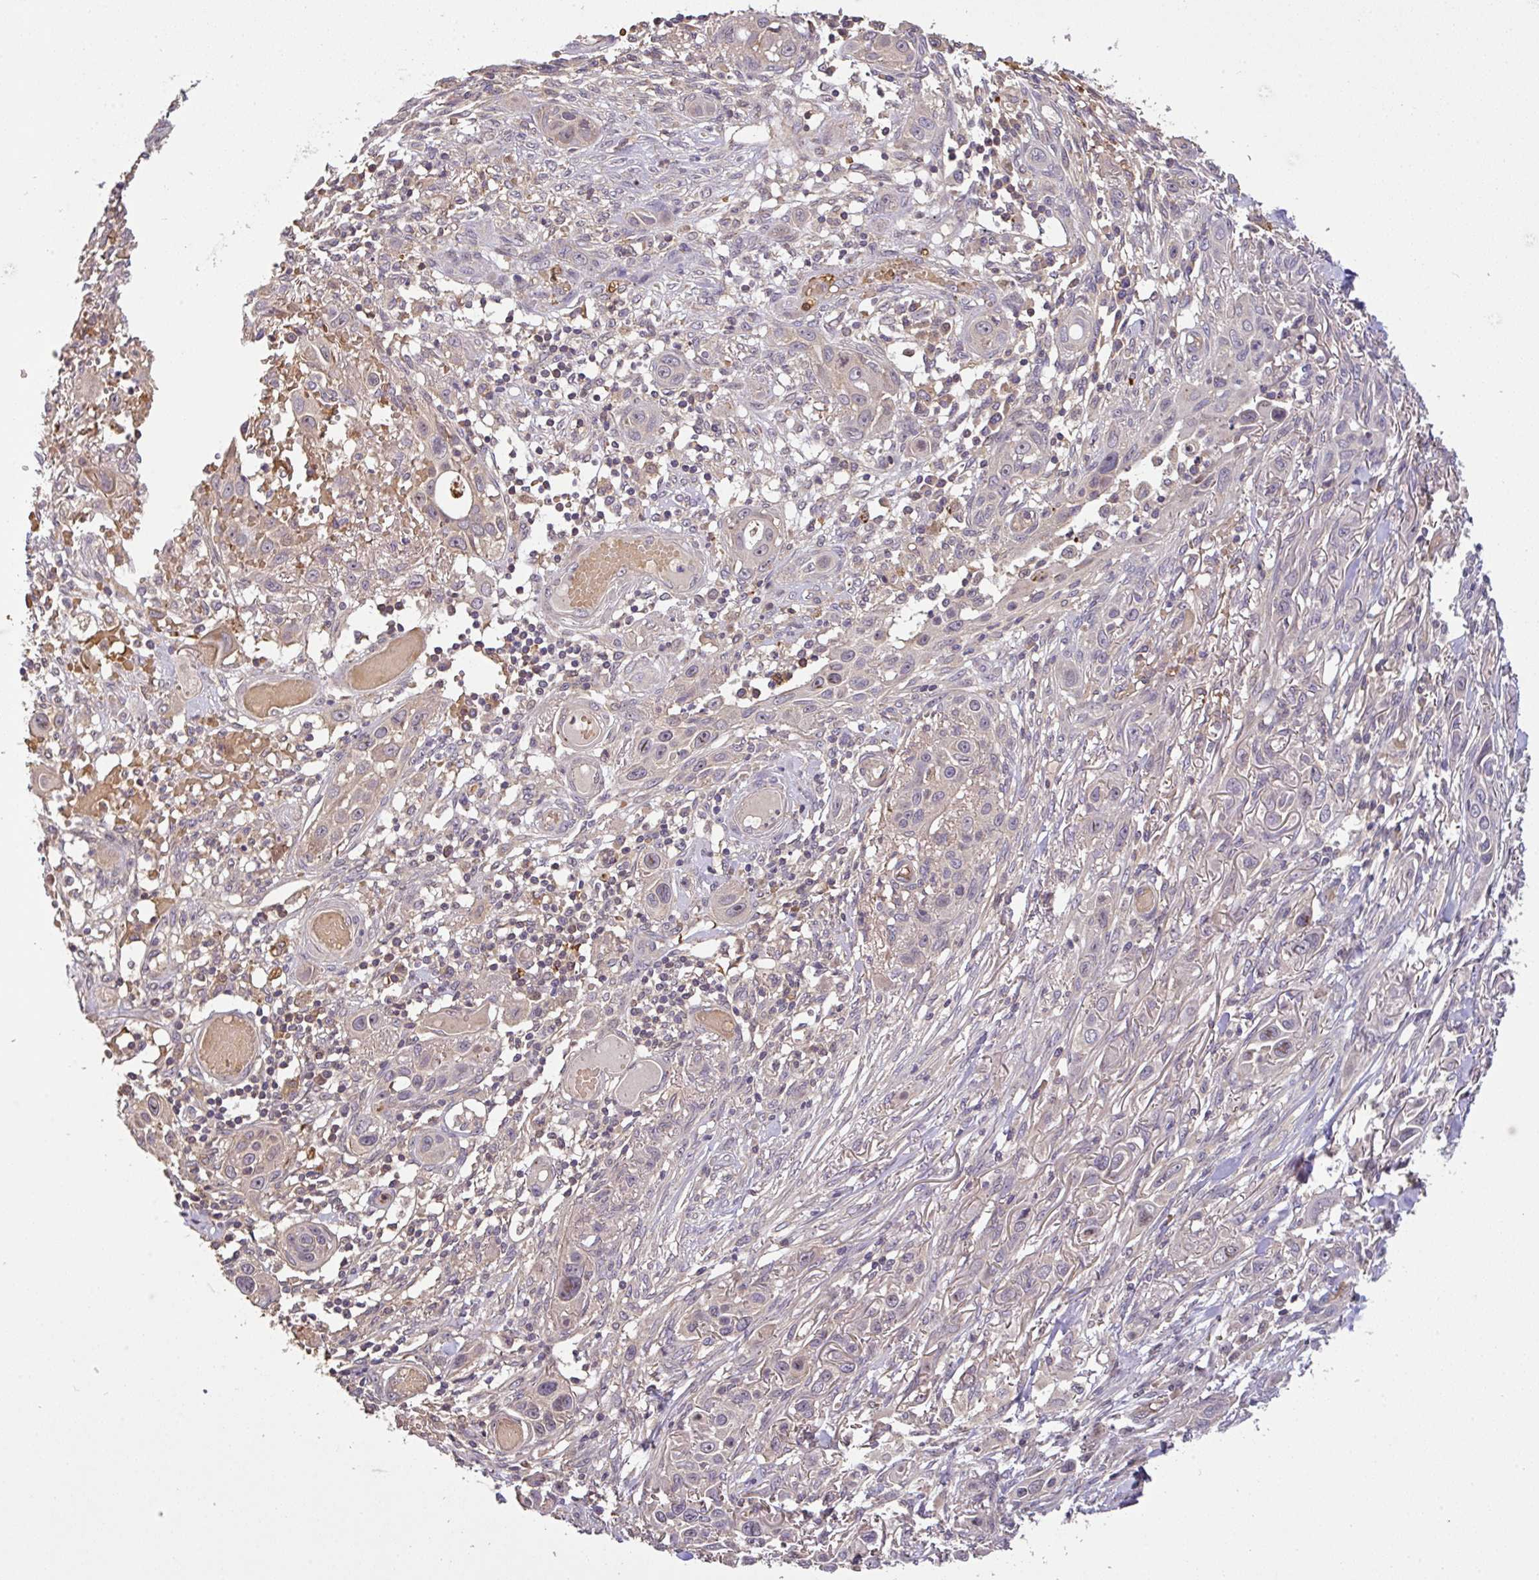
{"staining": {"intensity": "negative", "quantity": "none", "location": "none"}, "tissue": "skin cancer", "cell_type": "Tumor cells", "image_type": "cancer", "snomed": [{"axis": "morphology", "description": "Squamous cell carcinoma, NOS"}, {"axis": "topography", "description": "Skin"}], "caption": "DAB immunohistochemical staining of skin squamous cell carcinoma reveals no significant expression in tumor cells.", "gene": "C1QTNF9B", "patient": {"sex": "female", "age": 69}}